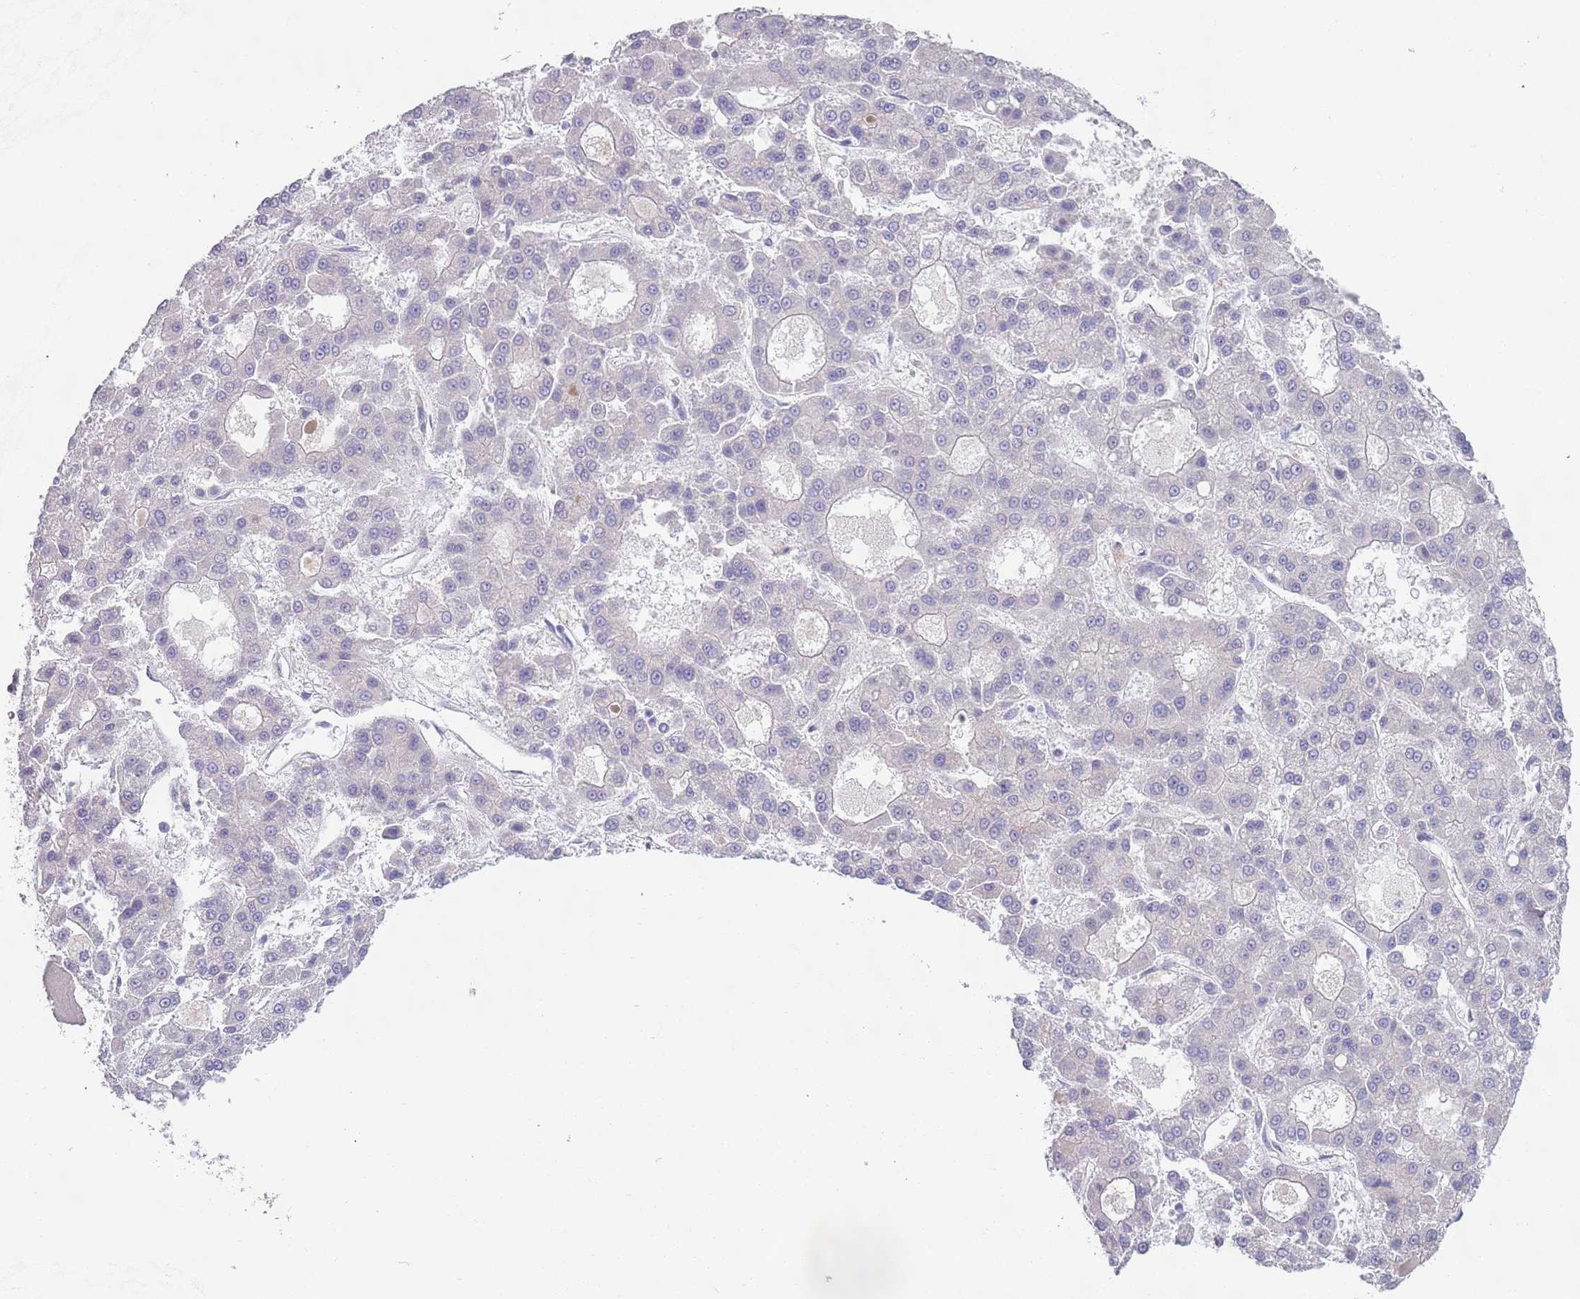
{"staining": {"intensity": "negative", "quantity": "none", "location": "none"}, "tissue": "liver cancer", "cell_type": "Tumor cells", "image_type": "cancer", "snomed": [{"axis": "morphology", "description": "Carcinoma, Hepatocellular, NOS"}, {"axis": "topography", "description": "Liver"}], "caption": "Image shows no significant protein positivity in tumor cells of liver cancer (hepatocellular carcinoma).", "gene": "LTB", "patient": {"sex": "male", "age": 70}}